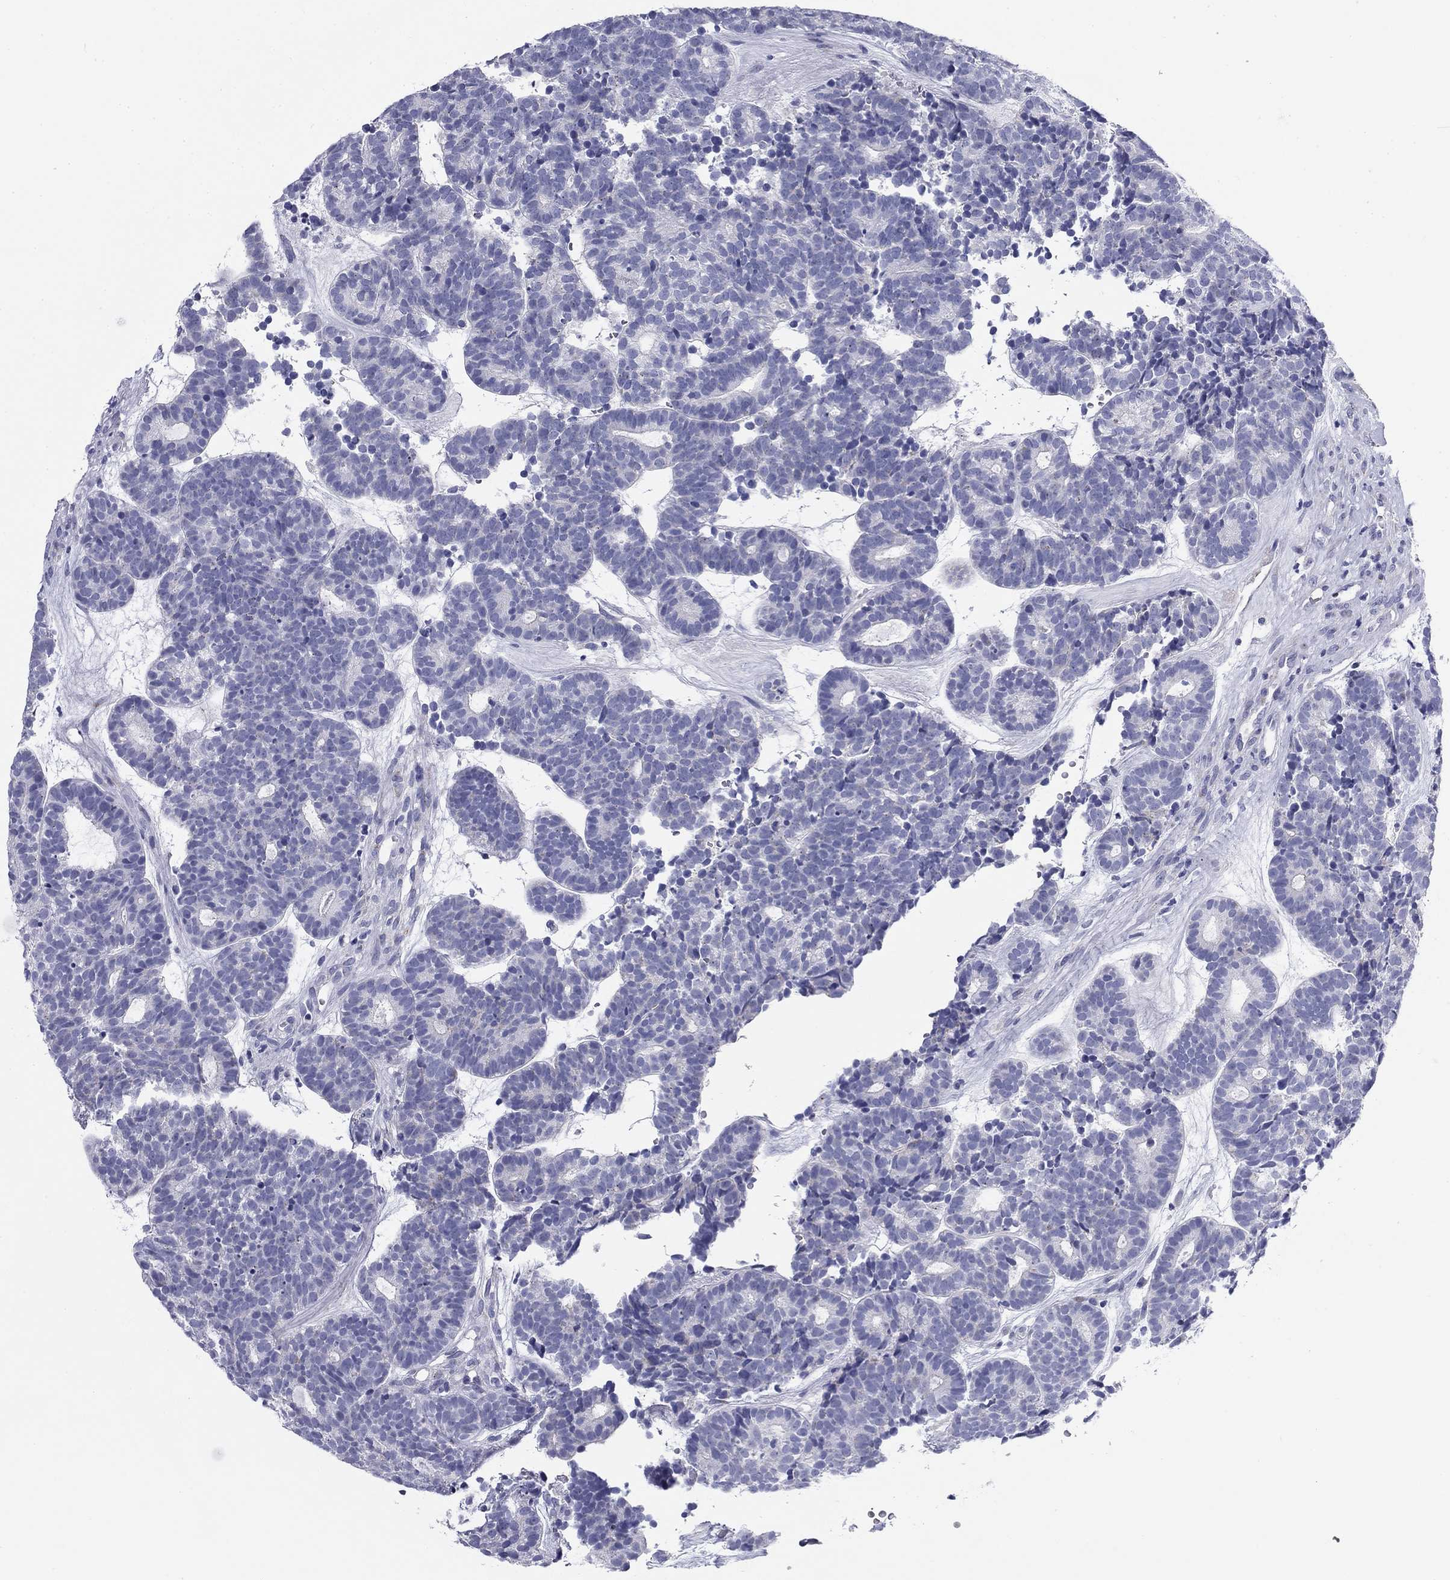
{"staining": {"intensity": "negative", "quantity": "none", "location": "none"}, "tissue": "head and neck cancer", "cell_type": "Tumor cells", "image_type": "cancer", "snomed": [{"axis": "morphology", "description": "Adenocarcinoma, NOS"}, {"axis": "topography", "description": "Head-Neck"}], "caption": "Immunohistochemical staining of human head and neck adenocarcinoma reveals no significant positivity in tumor cells. Brightfield microscopy of immunohistochemistry (IHC) stained with DAB (3,3'-diaminobenzidine) (brown) and hematoxylin (blue), captured at high magnification.", "gene": "ZP2", "patient": {"sex": "female", "age": 81}}